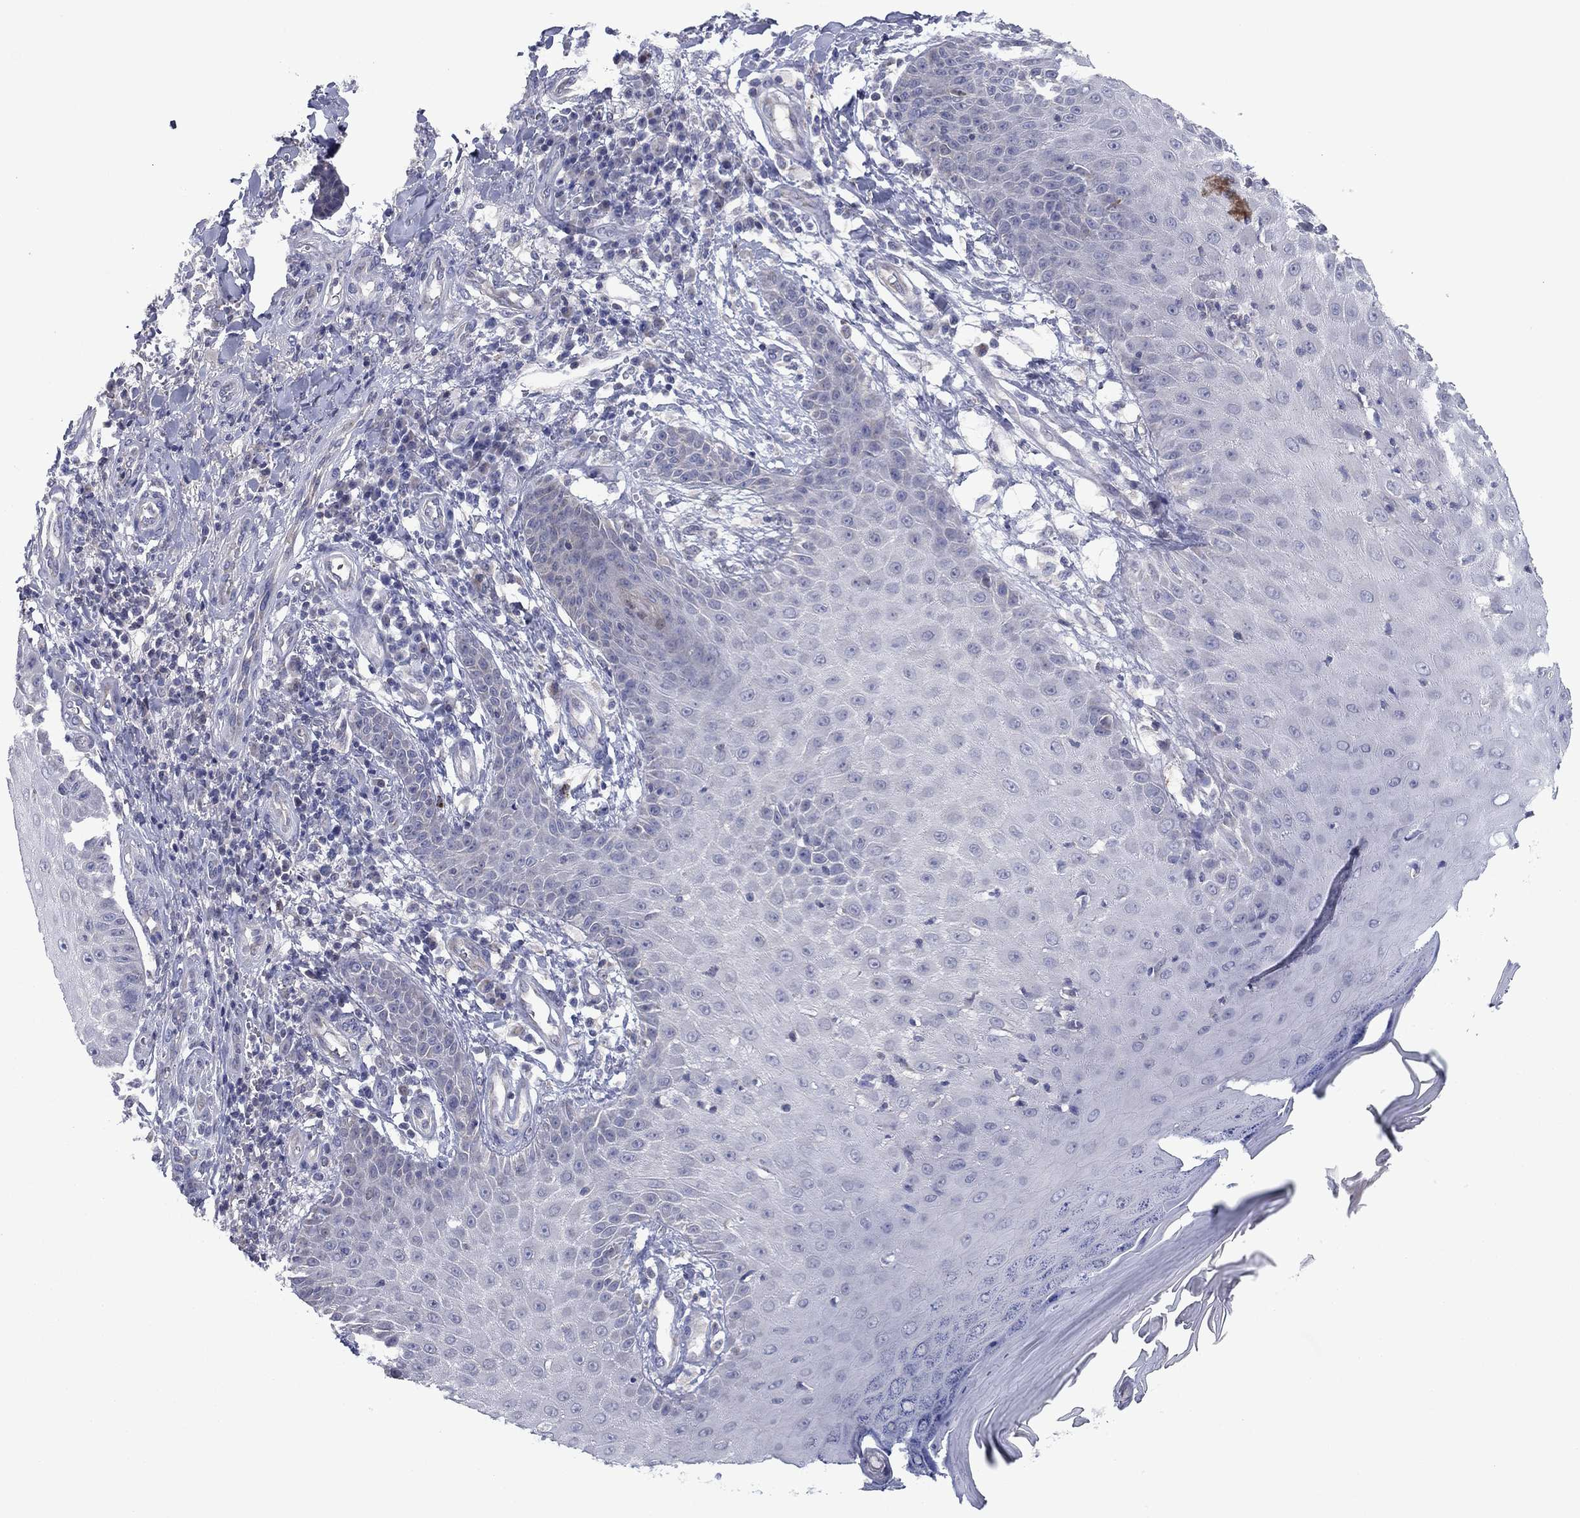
{"staining": {"intensity": "negative", "quantity": "none", "location": "none"}, "tissue": "skin cancer", "cell_type": "Tumor cells", "image_type": "cancer", "snomed": [{"axis": "morphology", "description": "Squamous cell carcinoma, NOS"}, {"axis": "topography", "description": "Skin"}], "caption": "Immunohistochemistry image of neoplastic tissue: skin cancer stained with DAB displays no significant protein staining in tumor cells. (DAB immunohistochemistry (IHC) with hematoxylin counter stain).", "gene": "GRHPR", "patient": {"sex": "male", "age": 70}}